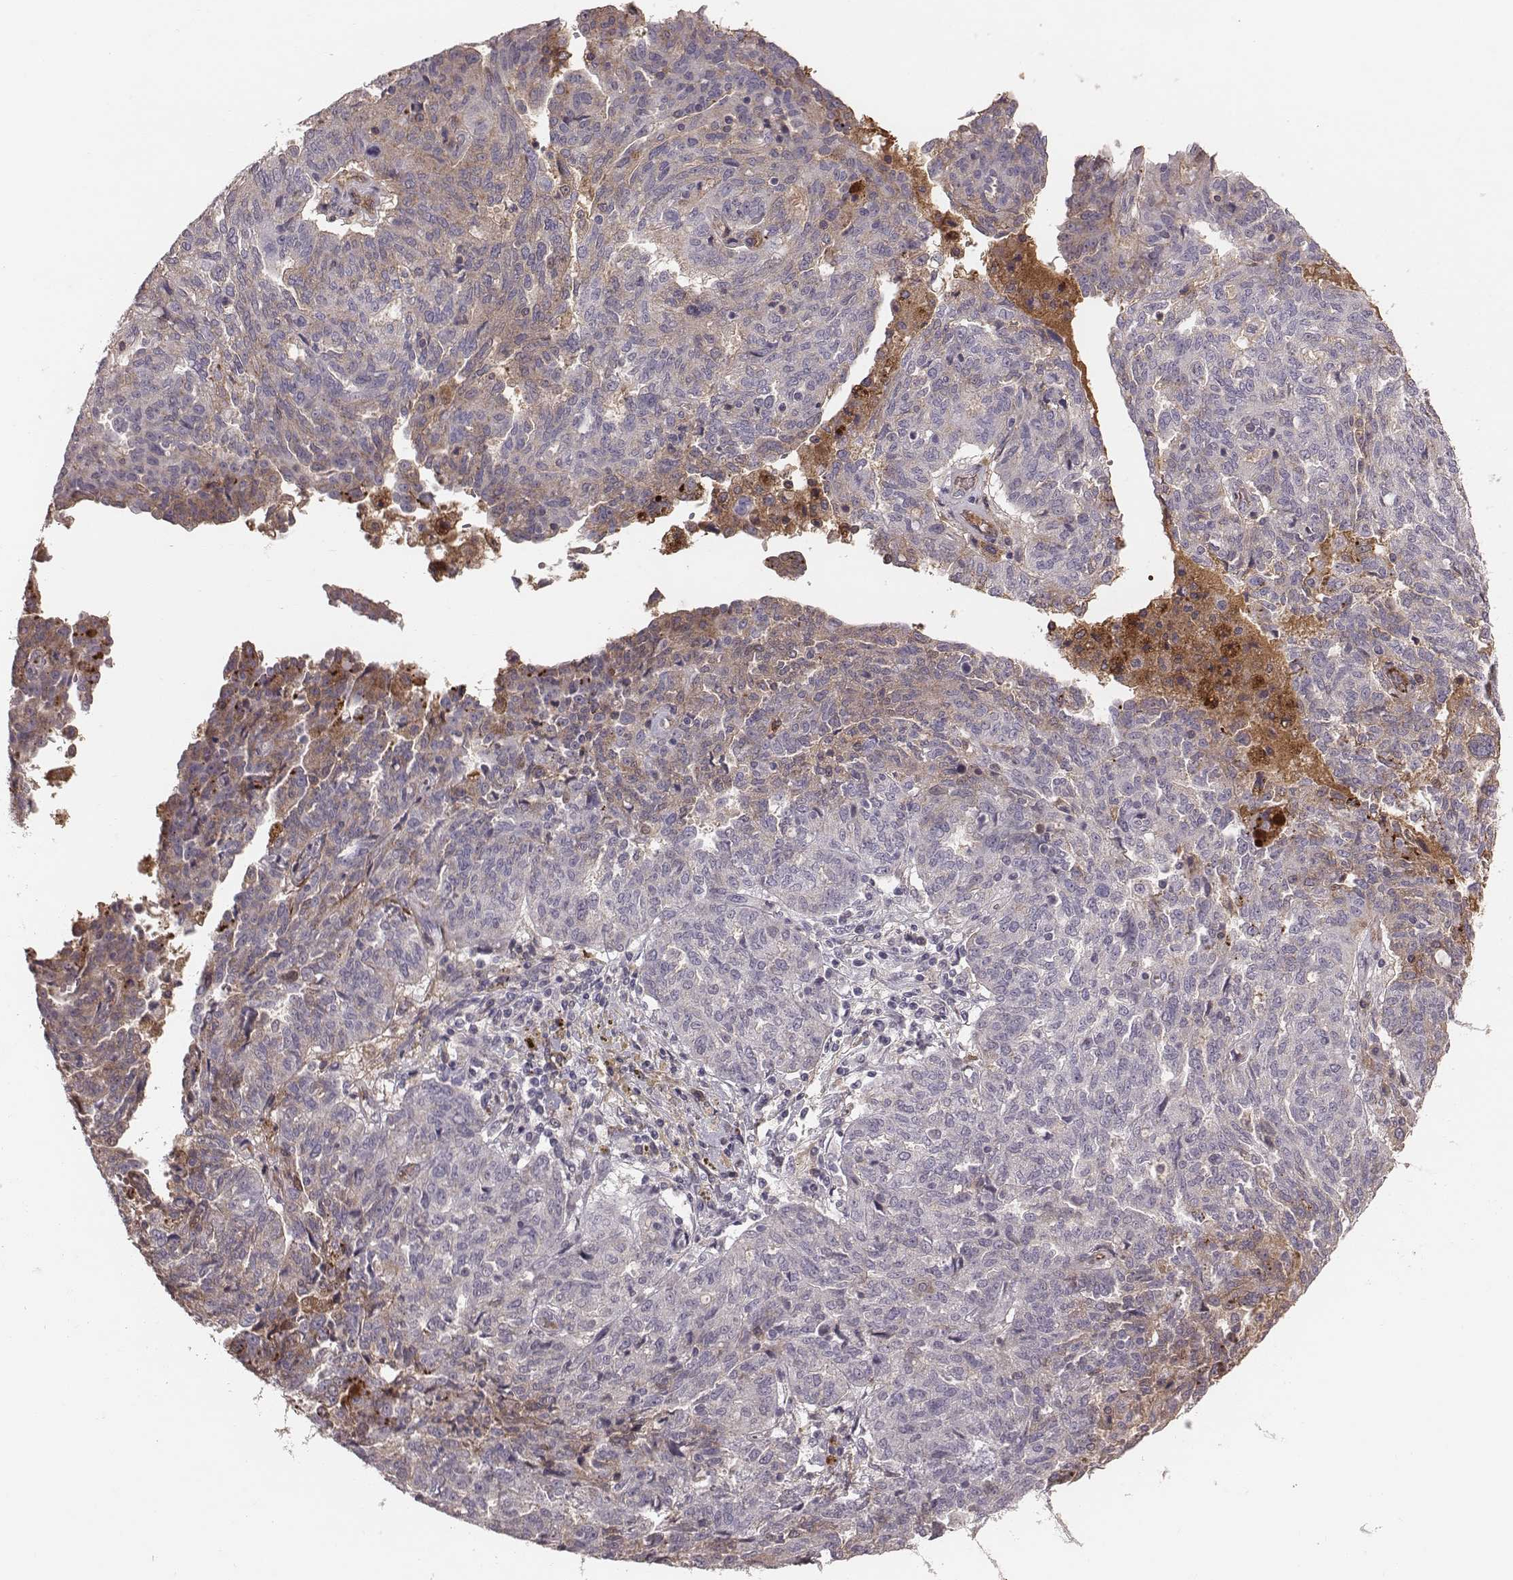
{"staining": {"intensity": "negative", "quantity": "none", "location": "none"}, "tissue": "ovarian cancer", "cell_type": "Tumor cells", "image_type": "cancer", "snomed": [{"axis": "morphology", "description": "Cystadenocarcinoma, serous, NOS"}, {"axis": "topography", "description": "Ovary"}], "caption": "A high-resolution histopathology image shows IHC staining of ovarian serous cystadenocarcinoma, which demonstrates no significant staining in tumor cells. (Brightfield microscopy of DAB immunohistochemistry at high magnification).", "gene": "CFTR", "patient": {"sex": "female", "age": 67}}